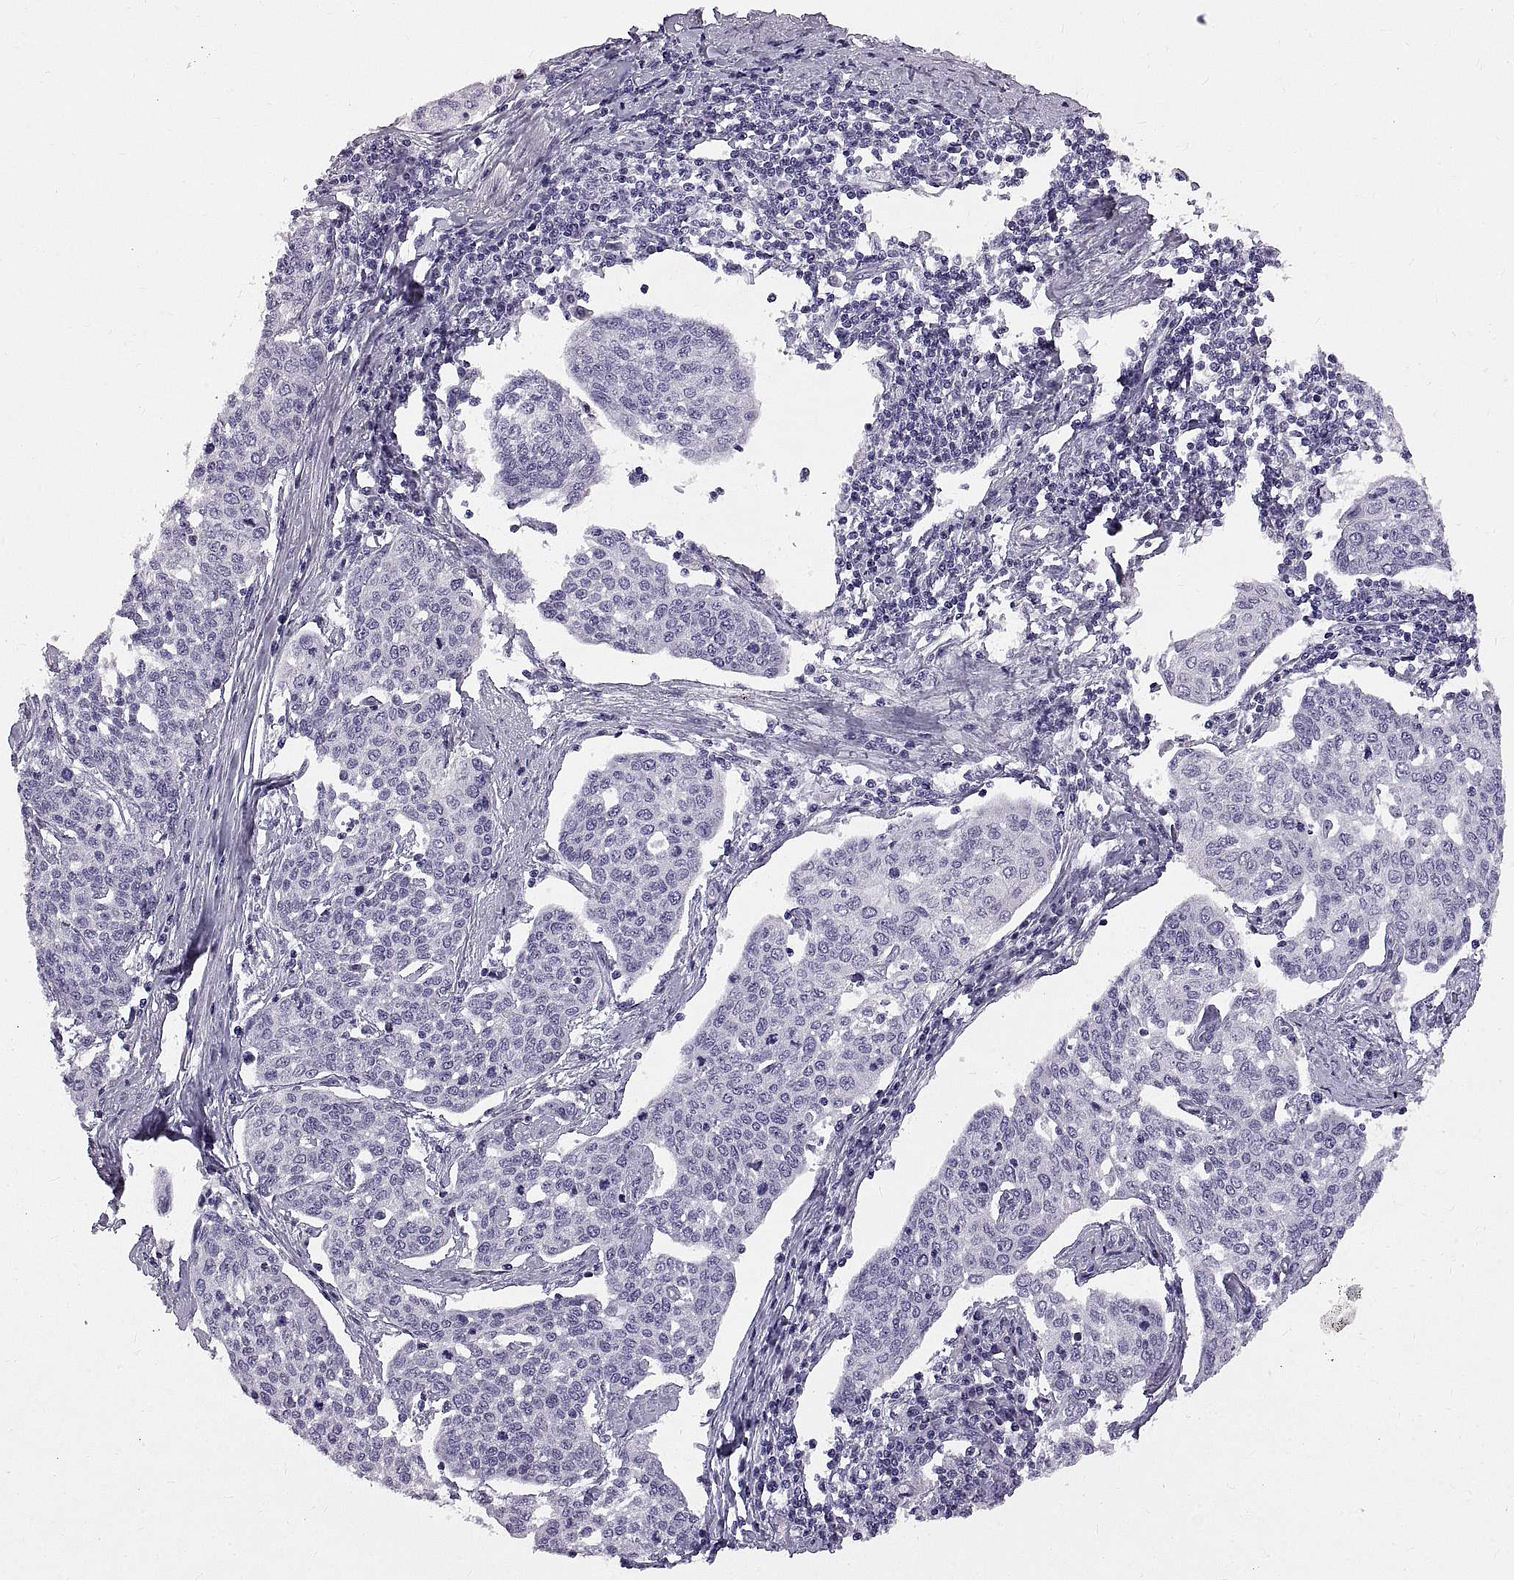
{"staining": {"intensity": "negative", "quantity": "none", "location": "none"}, "tissue": "cervical cancer", "cell_type": "Tumor cells", "image_type": "cancer", "snomed": [{"axis": "morphology", "description": "Squamous cell carcinoma, NOS"}, {"axis": "topography", "description": "Cervix"}], "caption": "Immunohistochemistry micrograph of neoplastic tissue: human cervical squamous cell carcinoma stained with DAB (3,3'-diaminobenzidine) displays no significant protein expression in tumor cells. (Stains: DAB IHC with hematoxylin counter stain, Microscopy: brightfield microscopy at high magnification).", "gene": "WFDC8", "patient": {"sex": "female", "age": 34}}